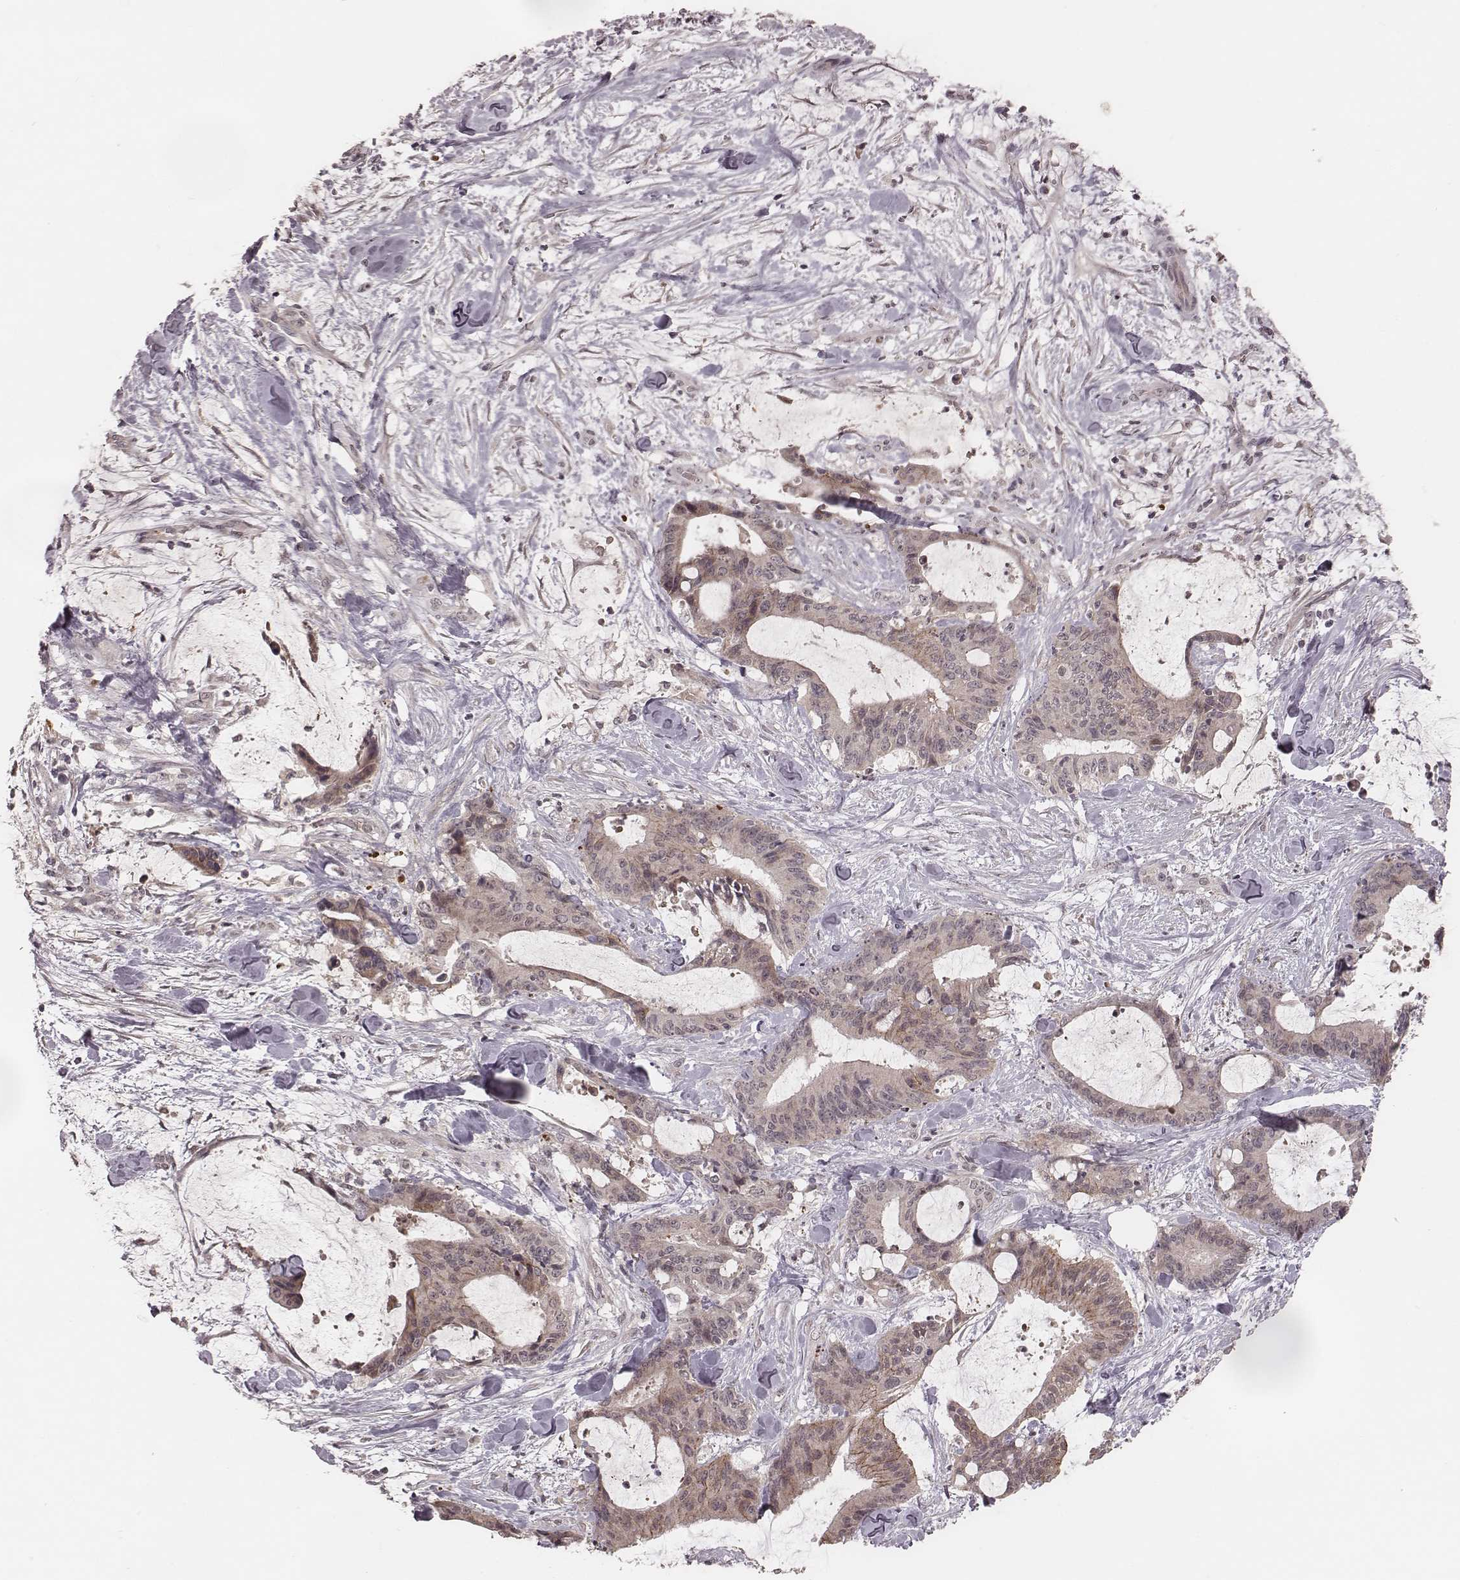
{"staining": {"intensity": "weak", "quantity": "<25%", "location": "cytoplasmic/membranous"}, "tissue": "liver cancer", "cell_type": "Tumor cells", "image_type": "cancer", "snomed": [{"axis": "morphology", "description": "Cholangiocarcinoma"}, {"axis": "topography", "description": "Liver"}], "caption": "High magnification brightfield microscopy of liver cancer (cholangiocarcinoma) stained with DAB (brown) and counterstained with hematoxylin (blue): tumor cells show no significant staining.", "gene": "IL5", "patient": {"sex": "female", "age": 73}}